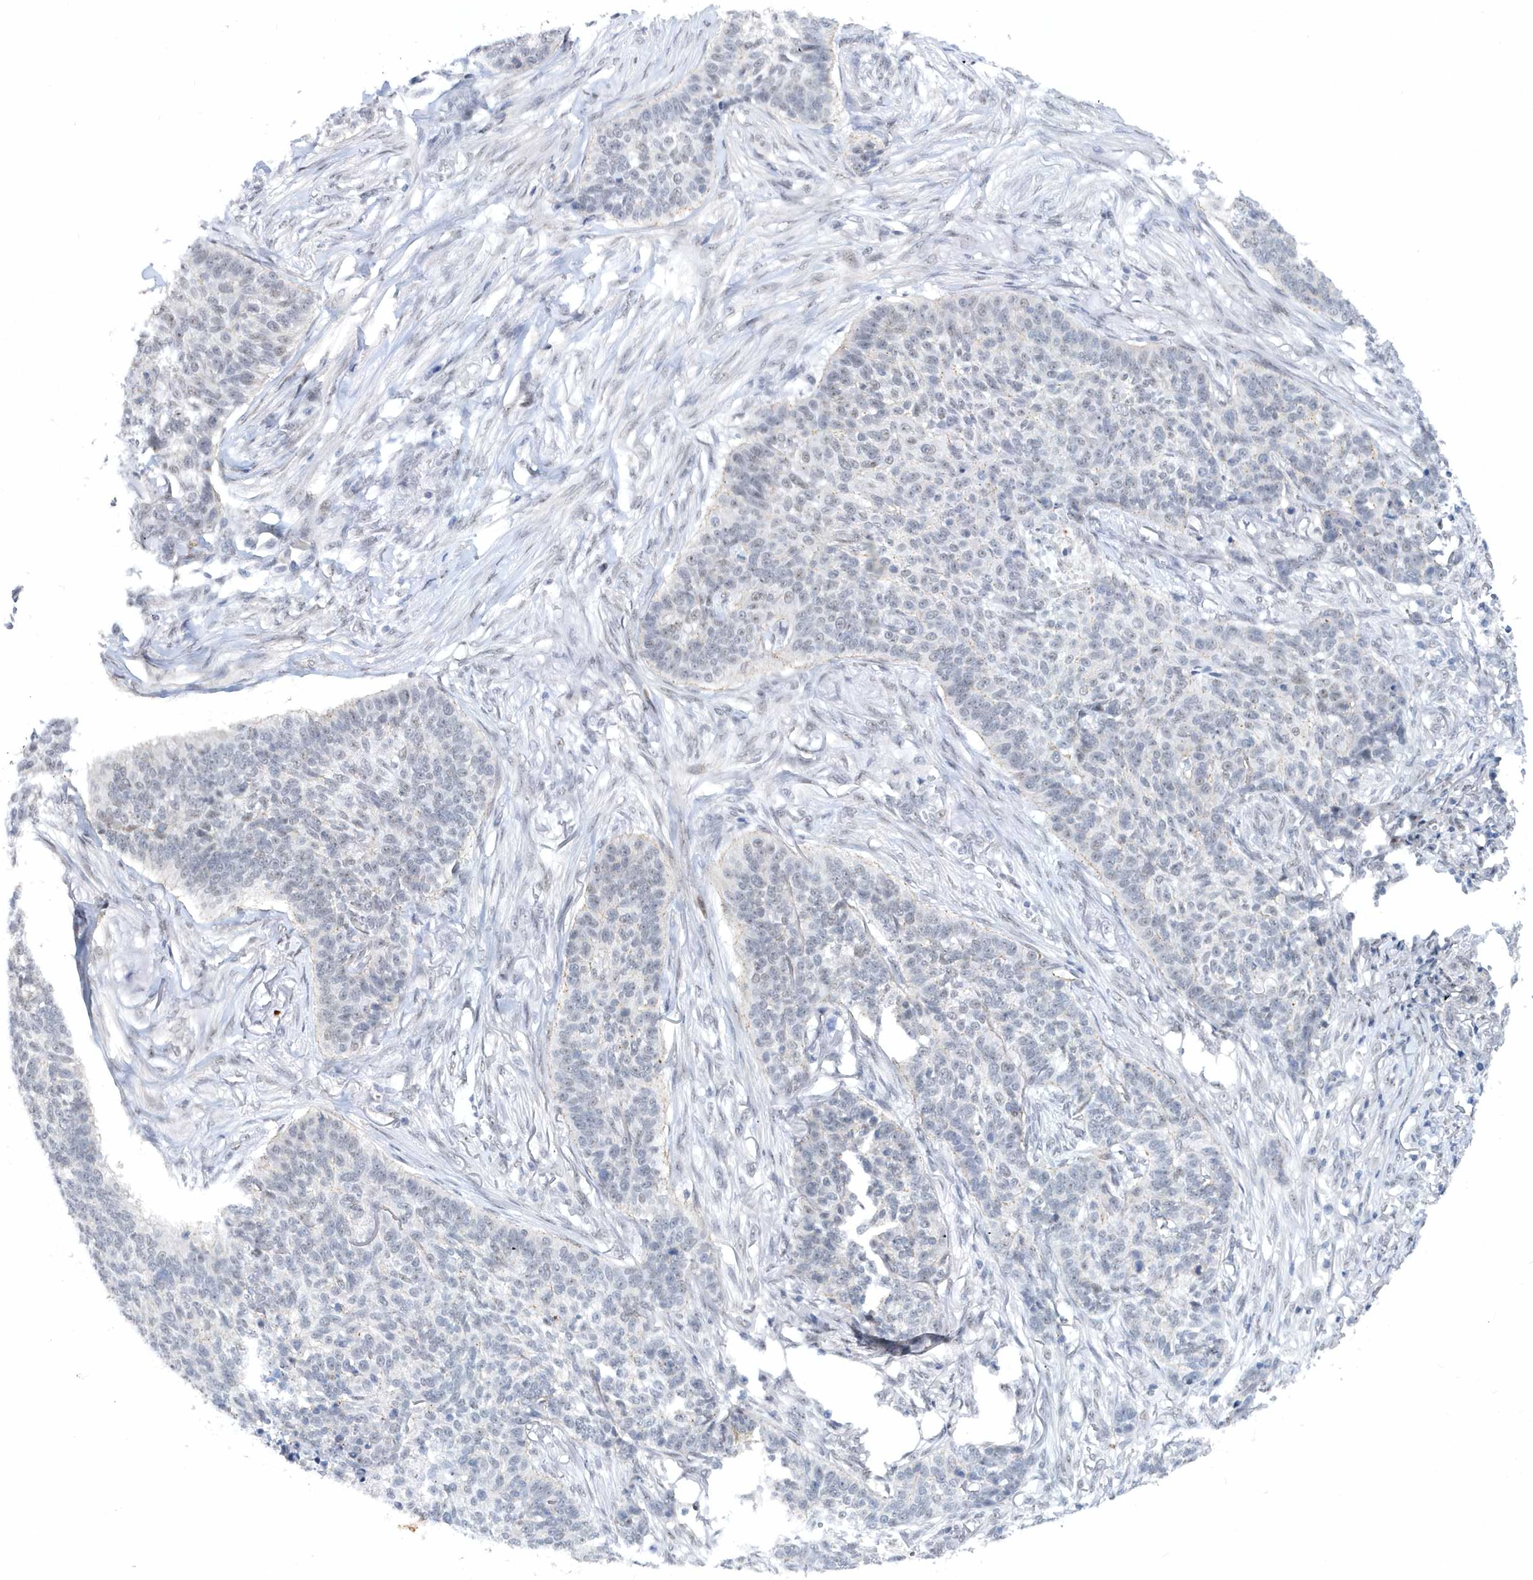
{"staining": {"intensity": "negative", "quantity": "none", "location": "none"}, "tissue": "skin cancer", "cell_type": "Tumor cells", "image_type": "cancer", "snomed": [{"axis": "morphology", "description": "Basal cell carcinoma"}, {"axis": "topography", "description": "Skin"}], "caption": "There is no significant positivity in tumor cells of basal cell carcinoma (skin).", "gene": "ASCL4", "patient": {"sex": "male", "age": 85}}